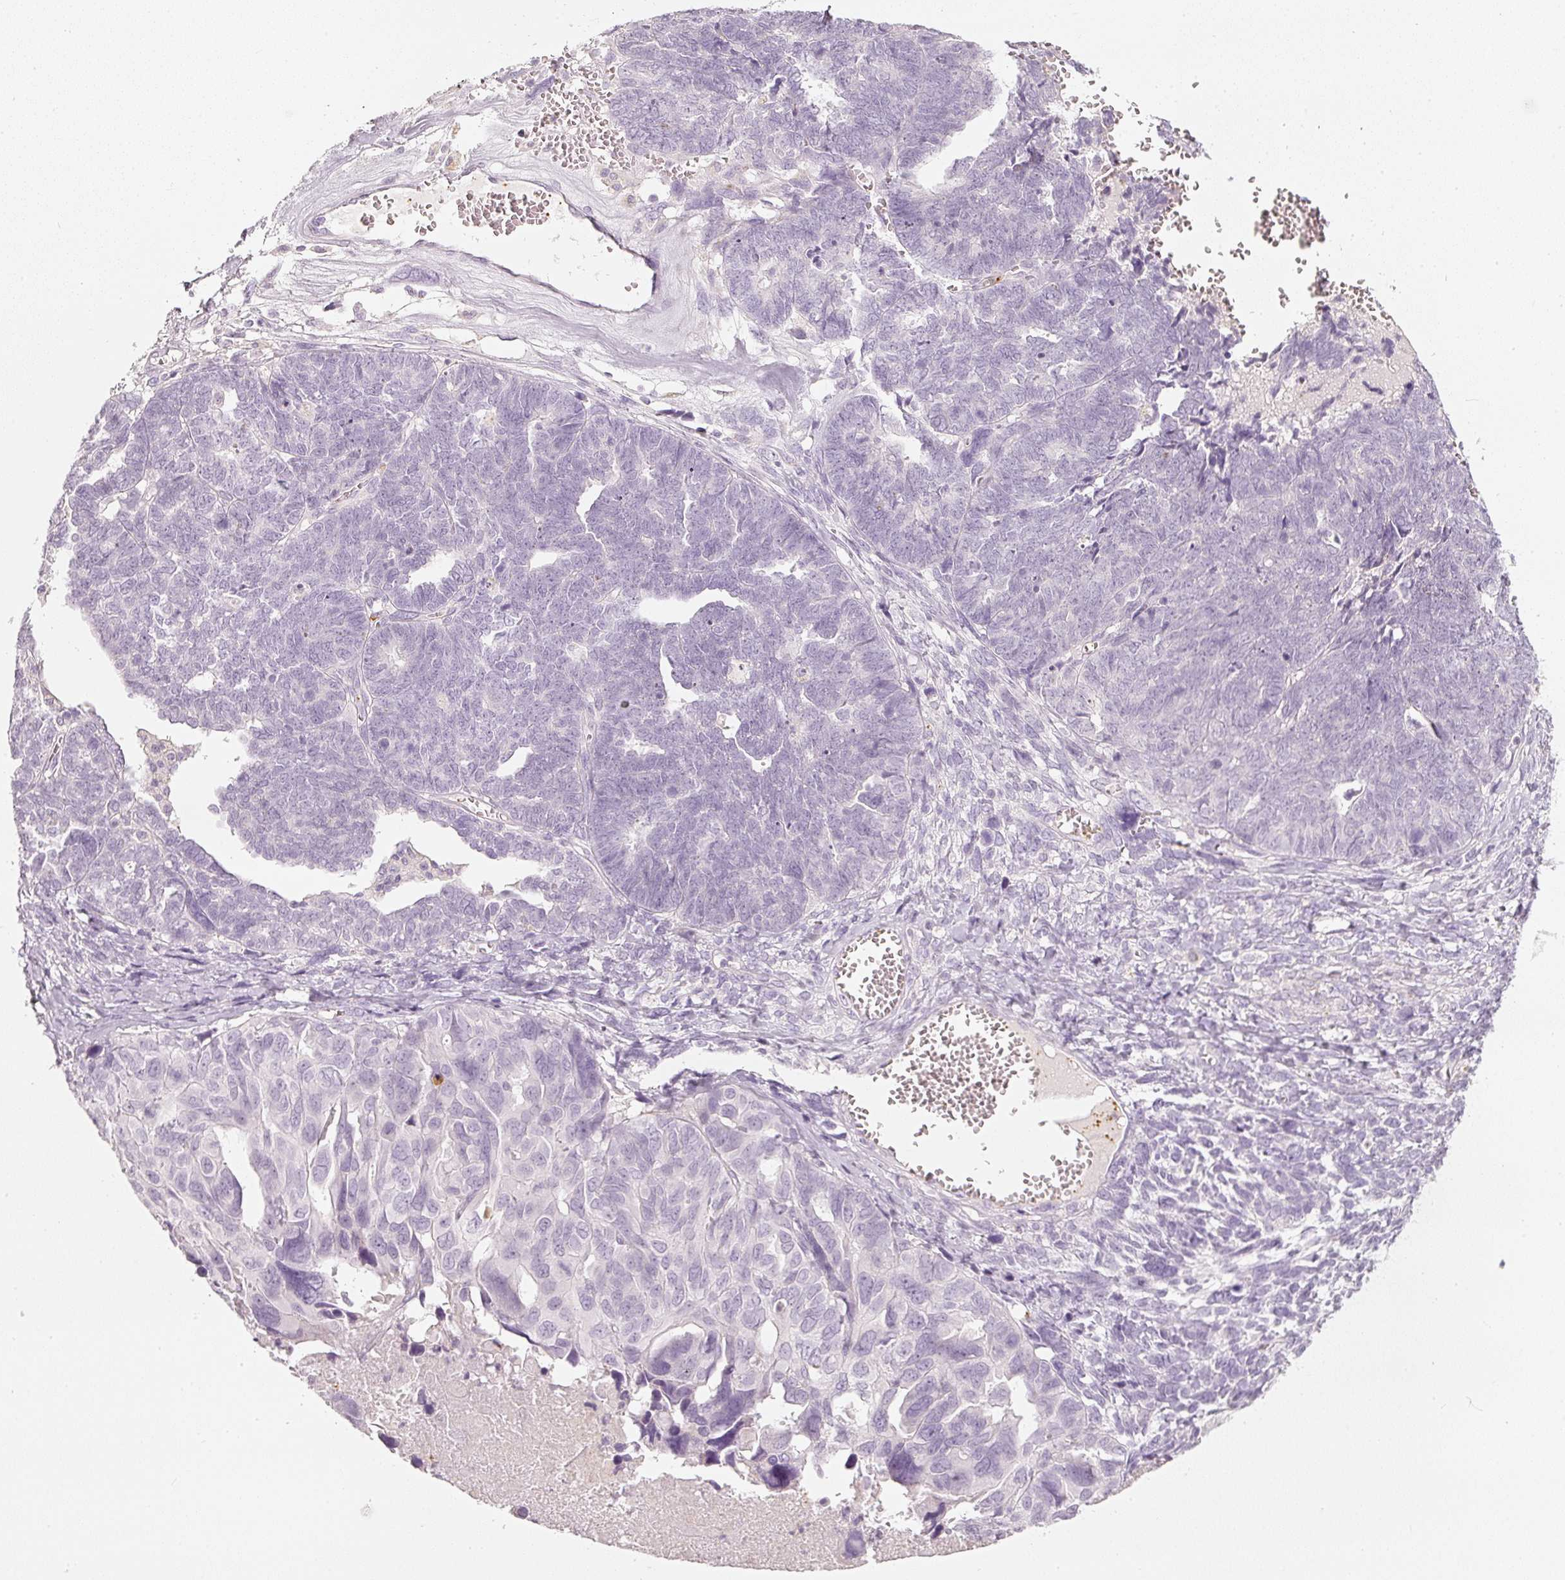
{"staining": {"intensity": "negative", "quantity": "none", "location": "none"}, "tissue": "ovarian cancer", "cell_type": "Tumor cells", "image_type": "cancer", "snomed": [{"axis": "morphology", "description": "Cystadenocarcinoma, serous, NOS"}, {"axis": "topography", "description": "Ovary"}], "caption": "Protein analysis of ovarian serous cystadenocarcinoma shows no significant staining in tumor cells.", "gene": "LECT2", "patient": {"sex": "female", "age": 79}}